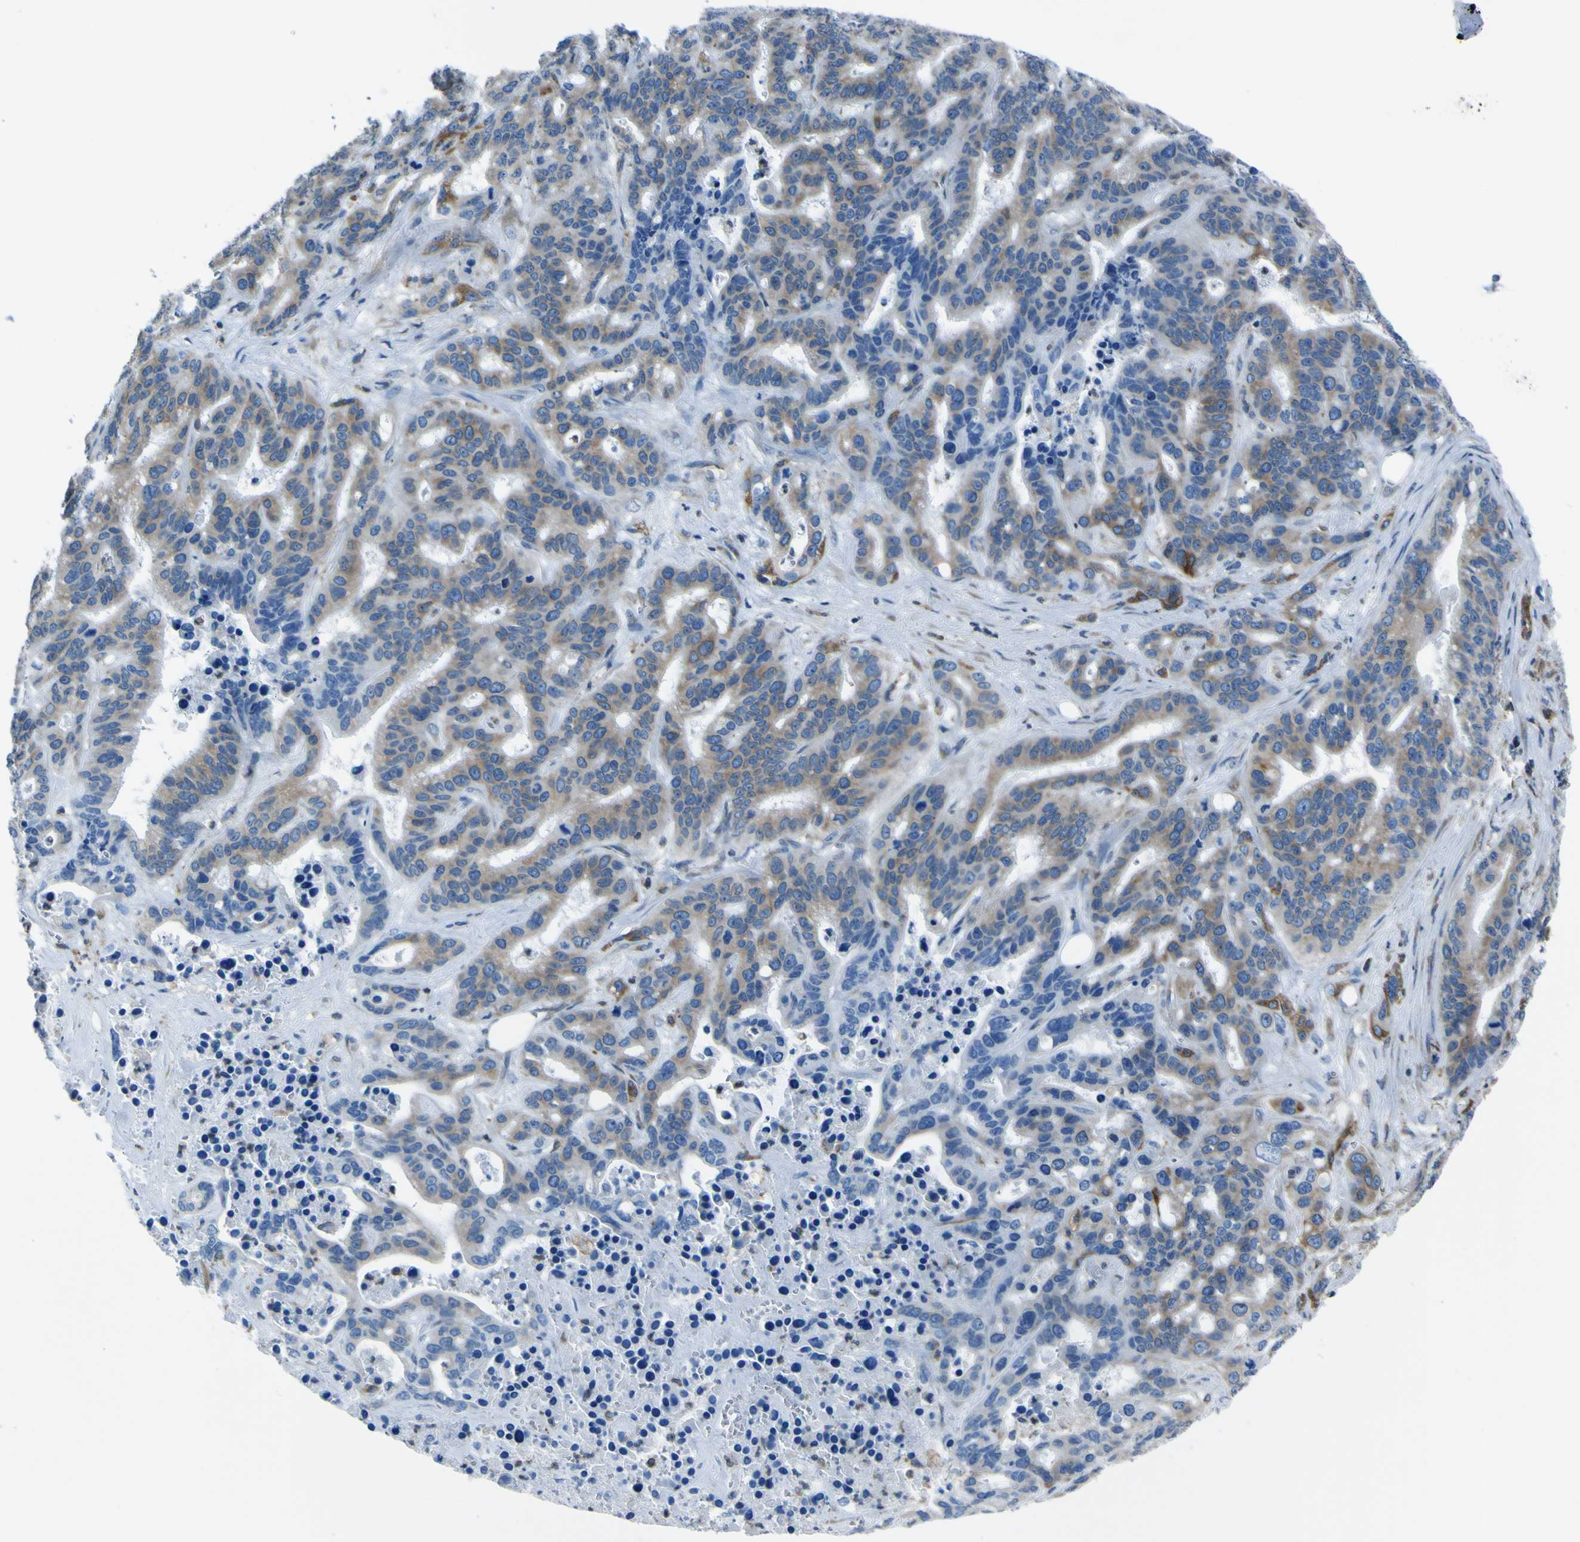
{"staining": {"intensity": "moderate", "quantity": ">75%", "location": "cytoplasmic/membranous"}, "tissue": "liver cancer", "cell_type": "Tumor cells", "image_type": "cancer", "snomed": [{"axis": "morphology", "description": "Cholangiocarcinoma"}, {"axis": "topography", "description": "Liver"}], "caption": "Immunohistochemical staining of human liver cancer displays medium levels of moderate cytoplasmic/membranous expression in about >75% of tumor cells.", "gene": "STIM1", "patient": {"sex": "female", "age": 65}}